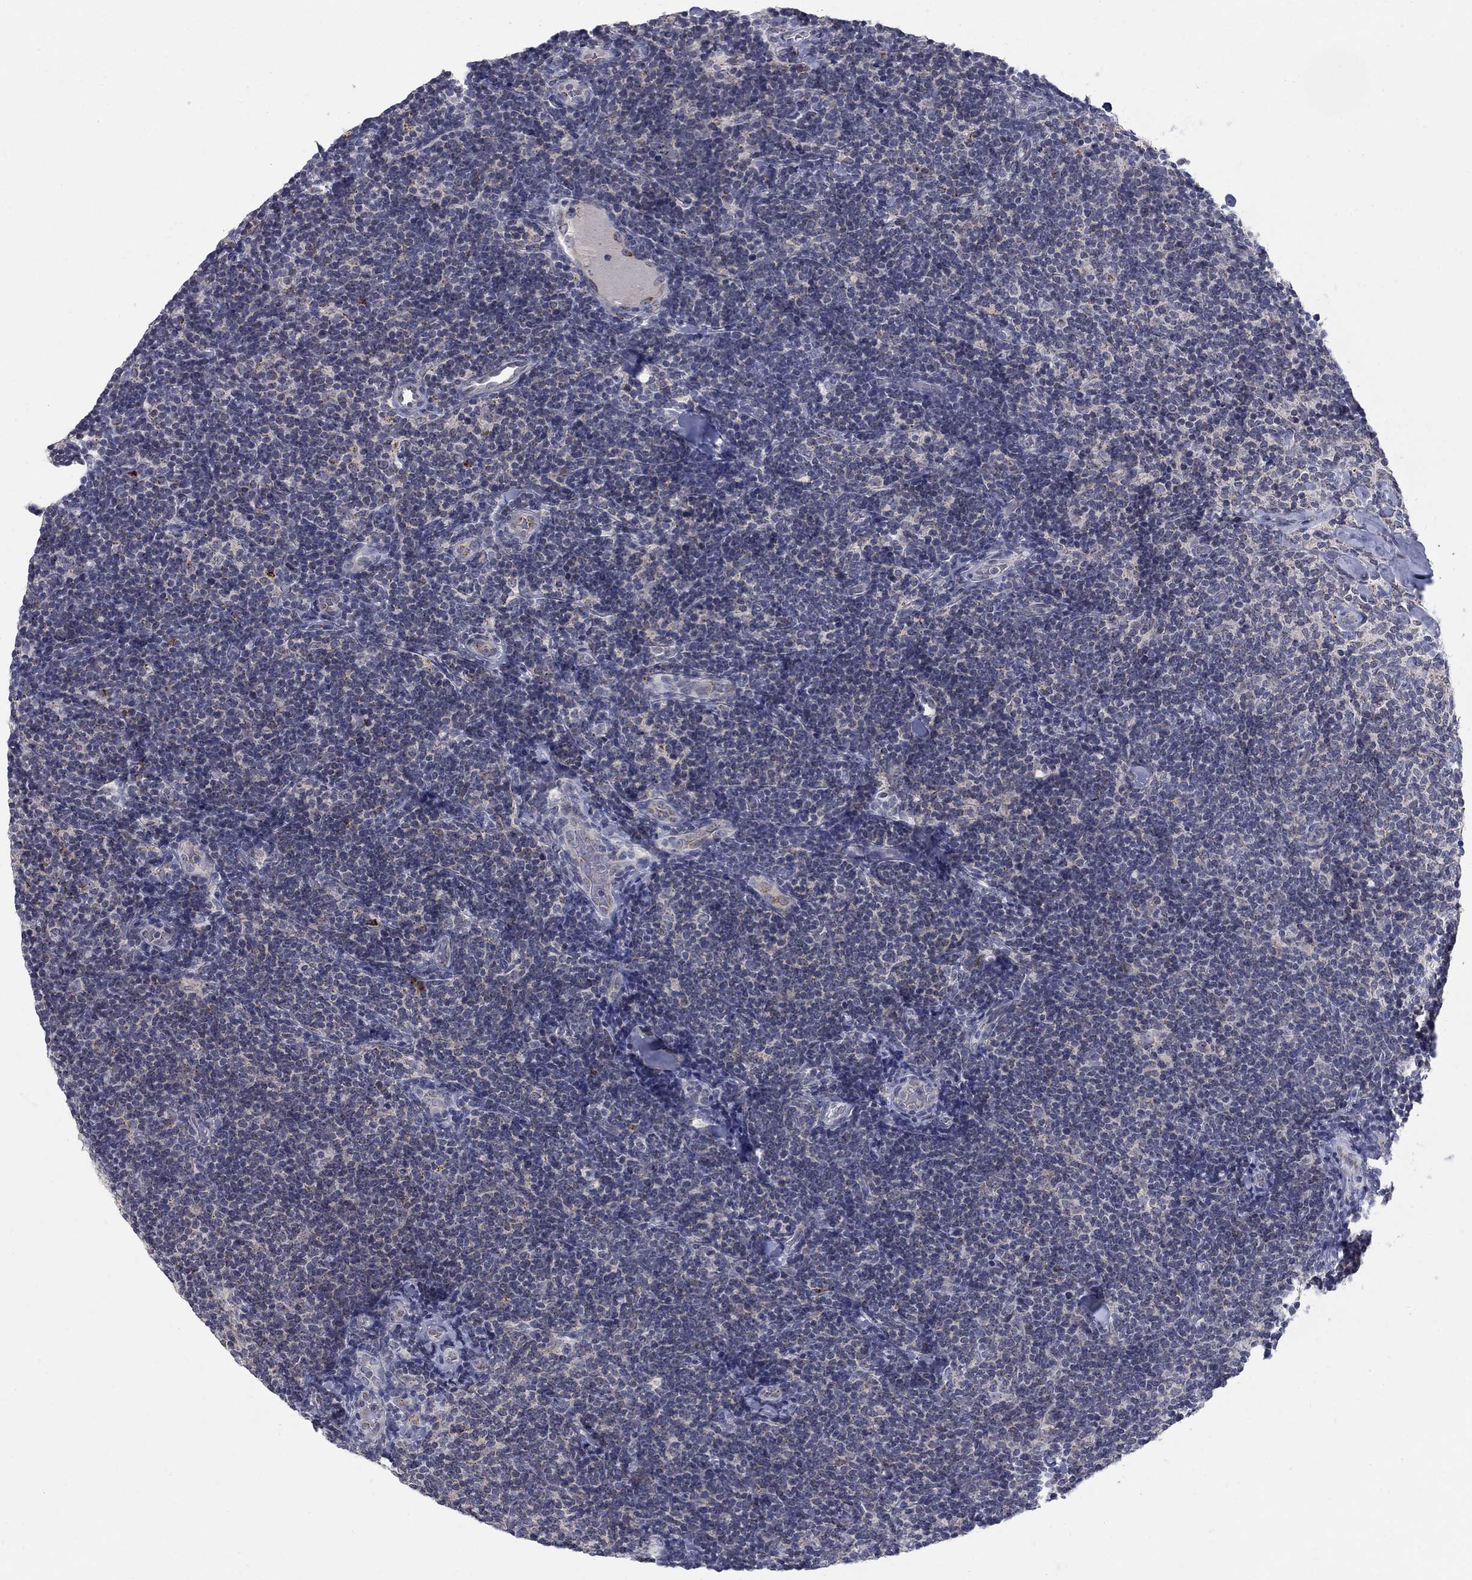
{"staining": {"intensity": "negative", "quantity": "none", "location": "none"}, "tissue": "lymphoma", "cell_type": "Tumor cells", "image_type": "cancer", "snomed": [{"axis": "morphology", "description": "Malignant lymphoma, non-Hodgkin's type, Low grade"}, {"axis": "topography", "description": "Lymph node"}], "caption": "Micrograph shows no significant protein staining in tumor cells of lymphoma. The staining was performed using DAB to visualize the protein expression in brown, while the nuclei were stained in blue with hematoxylin (Magnification: 20x).", "gene": "PANK3", "patient": {"sex": "female", "age": 56}}